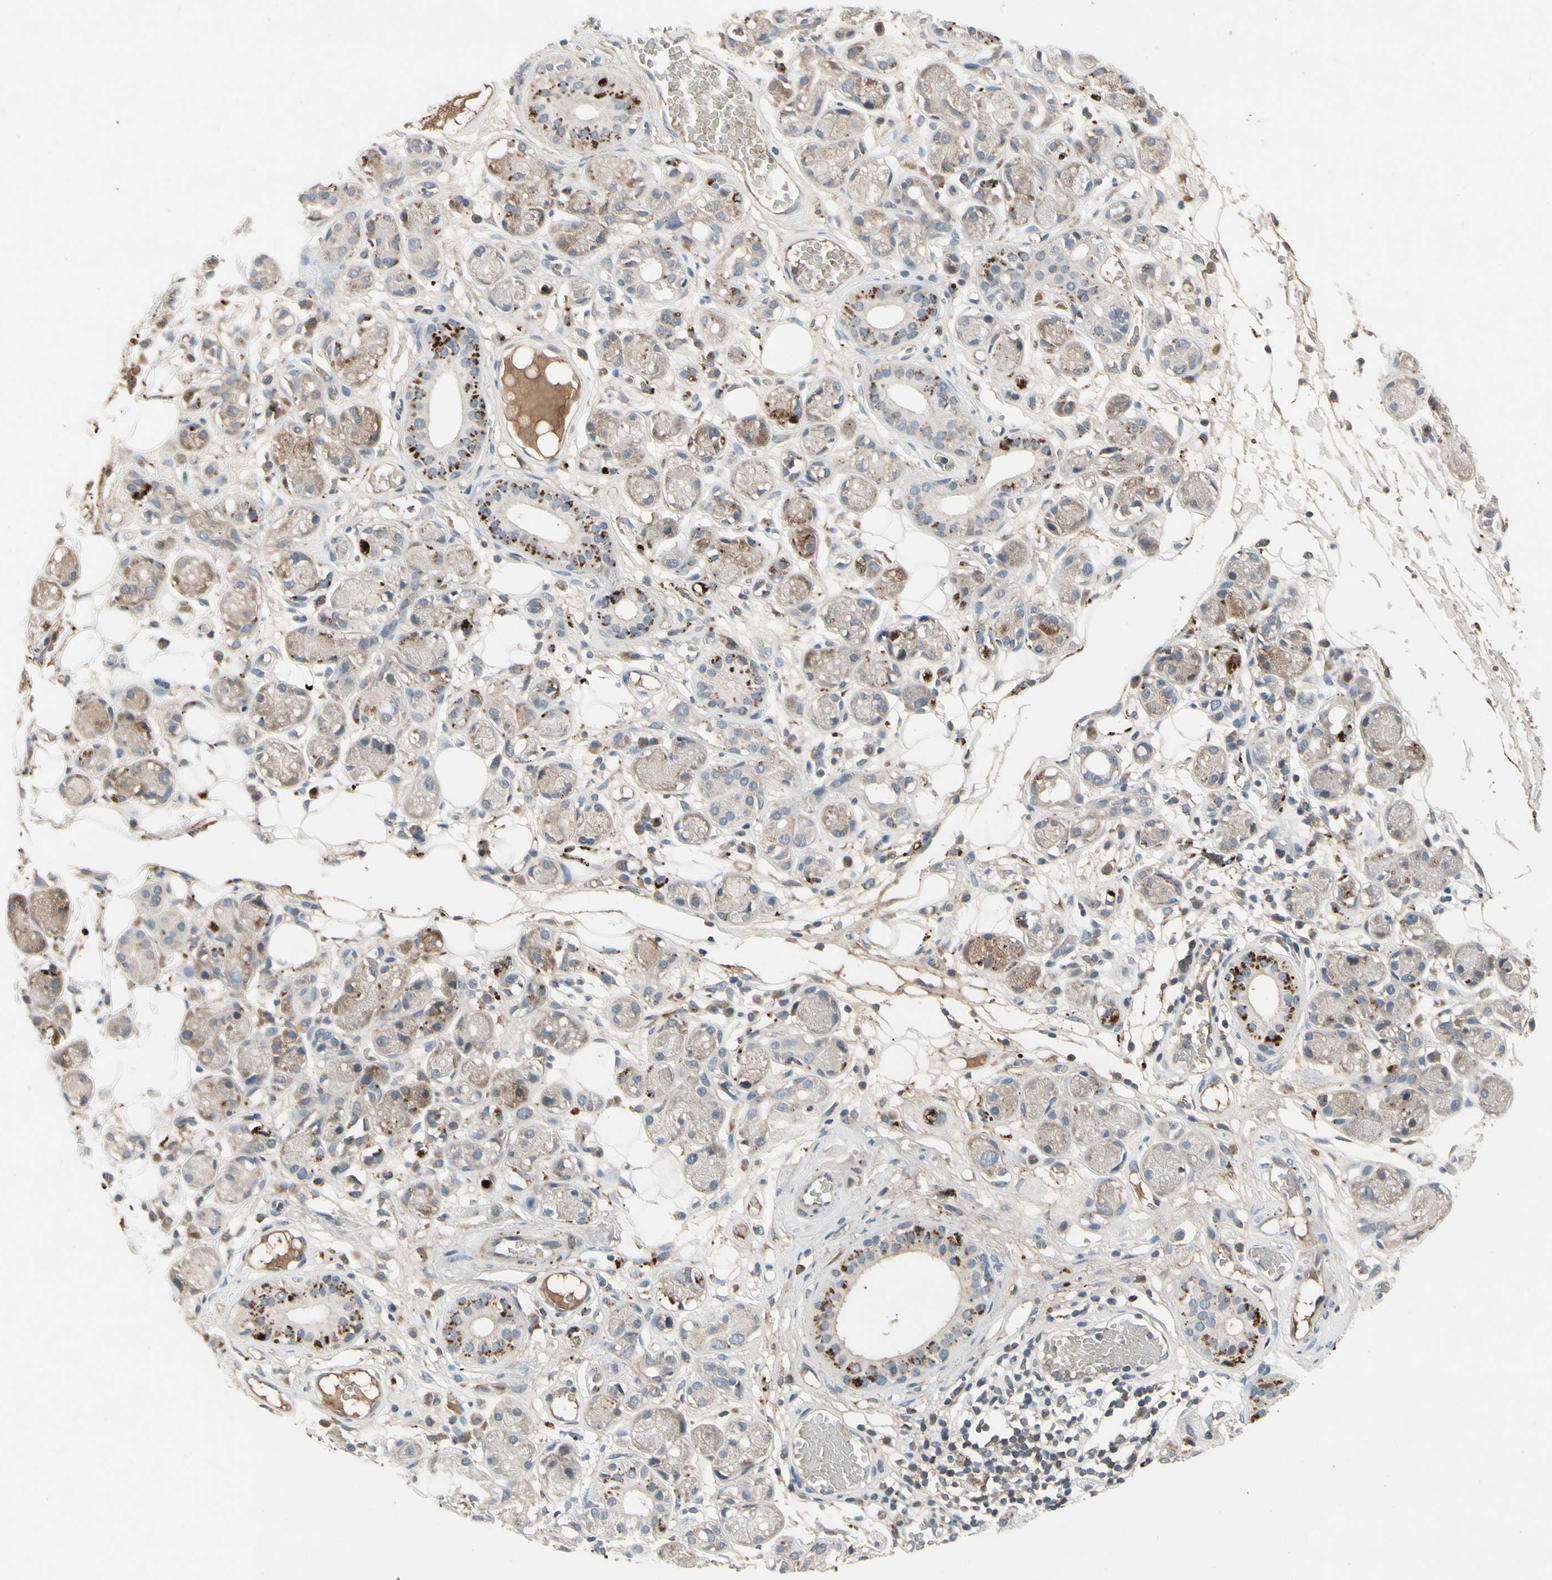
{"staining": {"intensity": "weak", "quantity": ">75%", "location": "cytoplasmic/membranous"}, "tissue": "adipose tissue", "cell_type": "Adipocytes", "image_type": "normal", "snomed": [{"axis": "morphology", "description": "Normal tissue, NOS"}, {"axis": "morphology", "description": "Inflammation, NOS"}, {"axis": "topography", "description": "Vascular tissue"}, {"axis": "topography", "description": "Salivary gland"}], "caption": "Brown immunohistochemical staining in unremarkable adipose tissue shows weak cytoplasmic/membranous staining in about >75% of adipocytes.", "gene": "IL1RL1", "patient": {"sex": "female", "age": 75}}